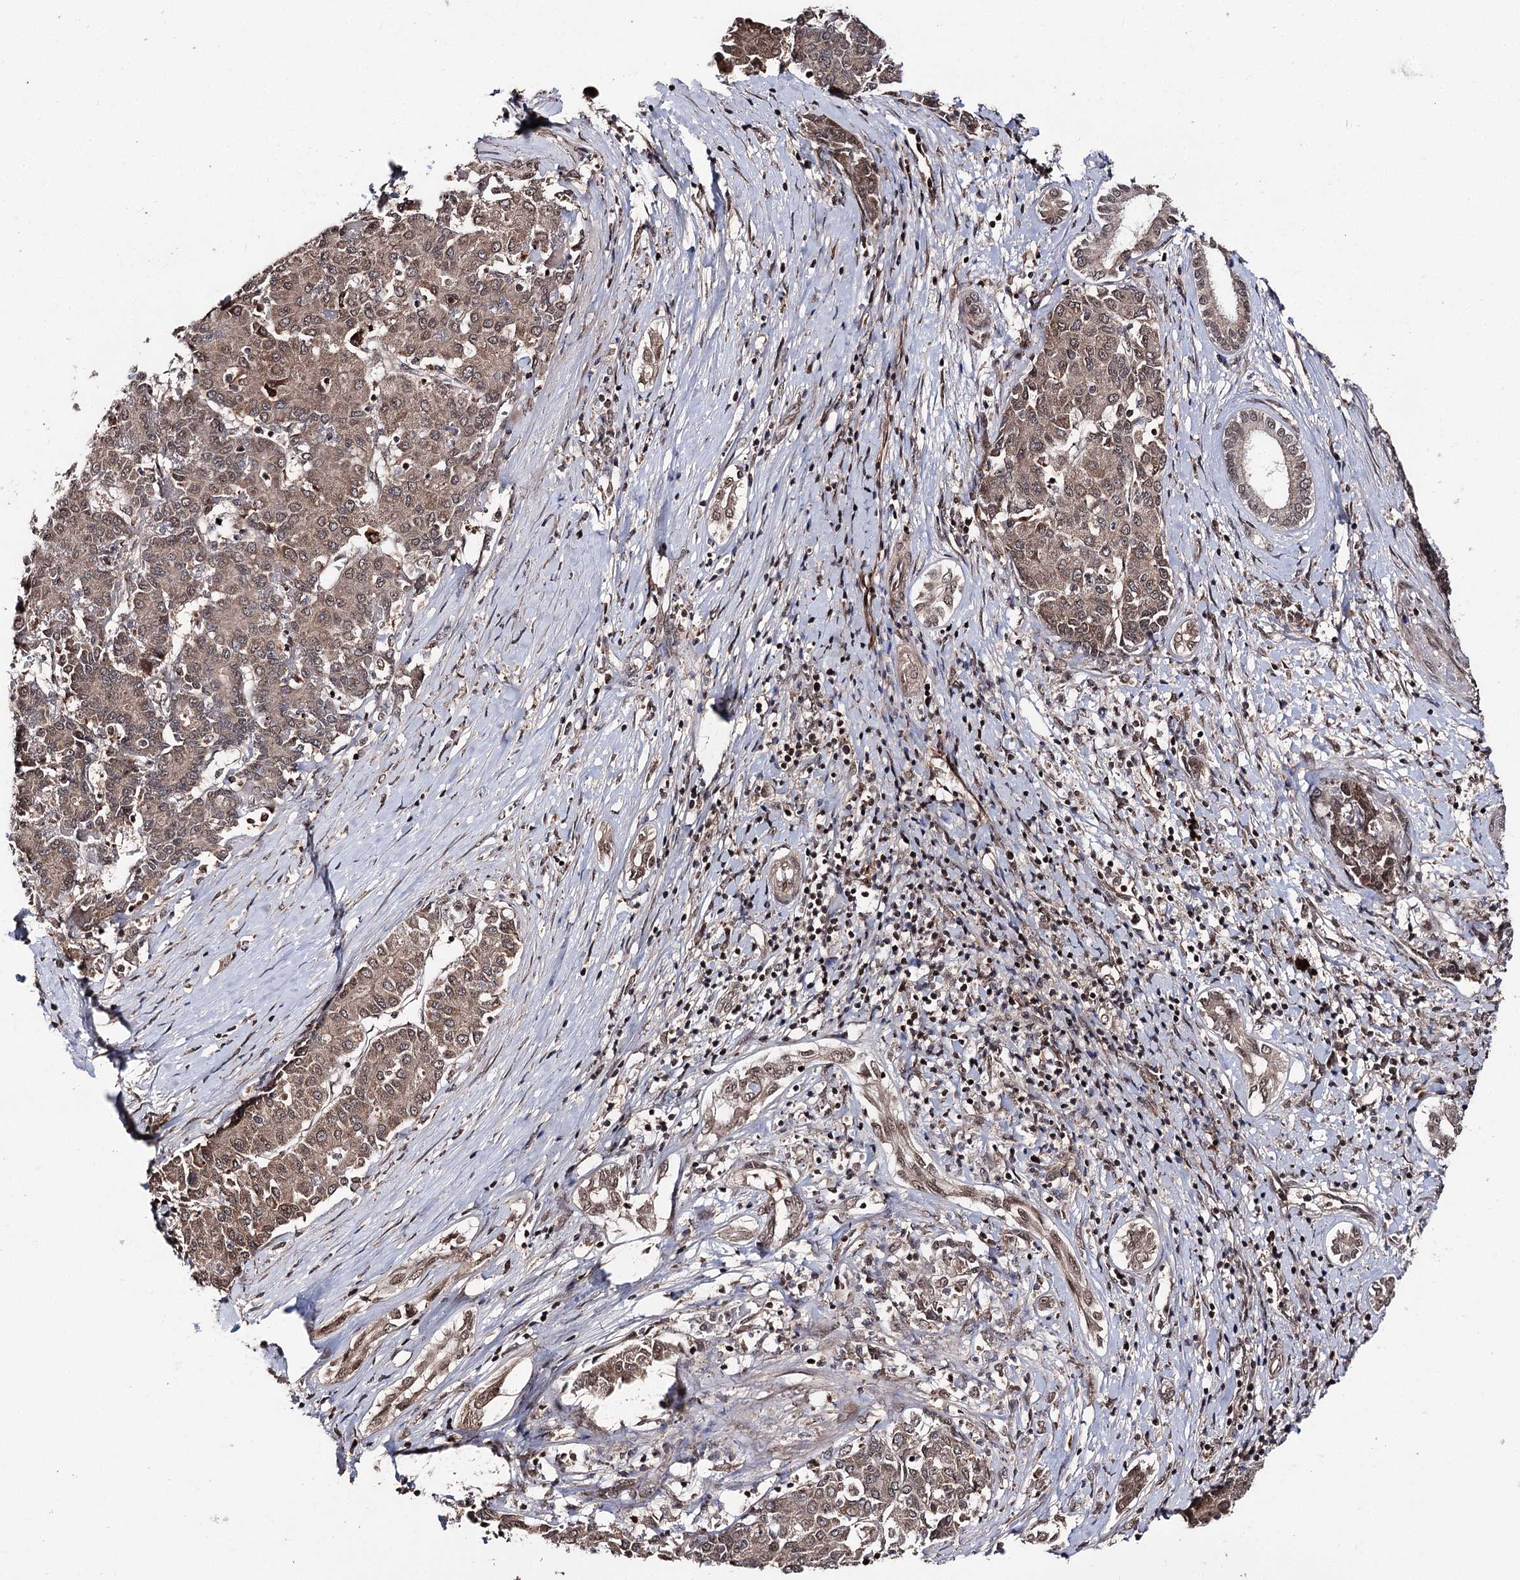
{"staining": {"intensity": "moderate", "quantity": ">75%", "location": "cytoplasmic/membranous,nuclear"}, "tissue": "liver cancer", "cell_type": "Tumor cells", "image_type": "cancer", "snomed": [{"axis": "morphology", "description": "Carcinoma, Hepatocellular, NOS"}, {"axis": "topography", "description": "Liver"}], "caption": "The immunohistochemical stain labels moderate cytoplasmic/membranous and nuclear positivity in tumor cells of liver cancer tissue. (DAB = brown stain, brightfield microscopy at high magnification).", "gene": "FAM53B", "patient": {"sex": "male", "age": 65}}